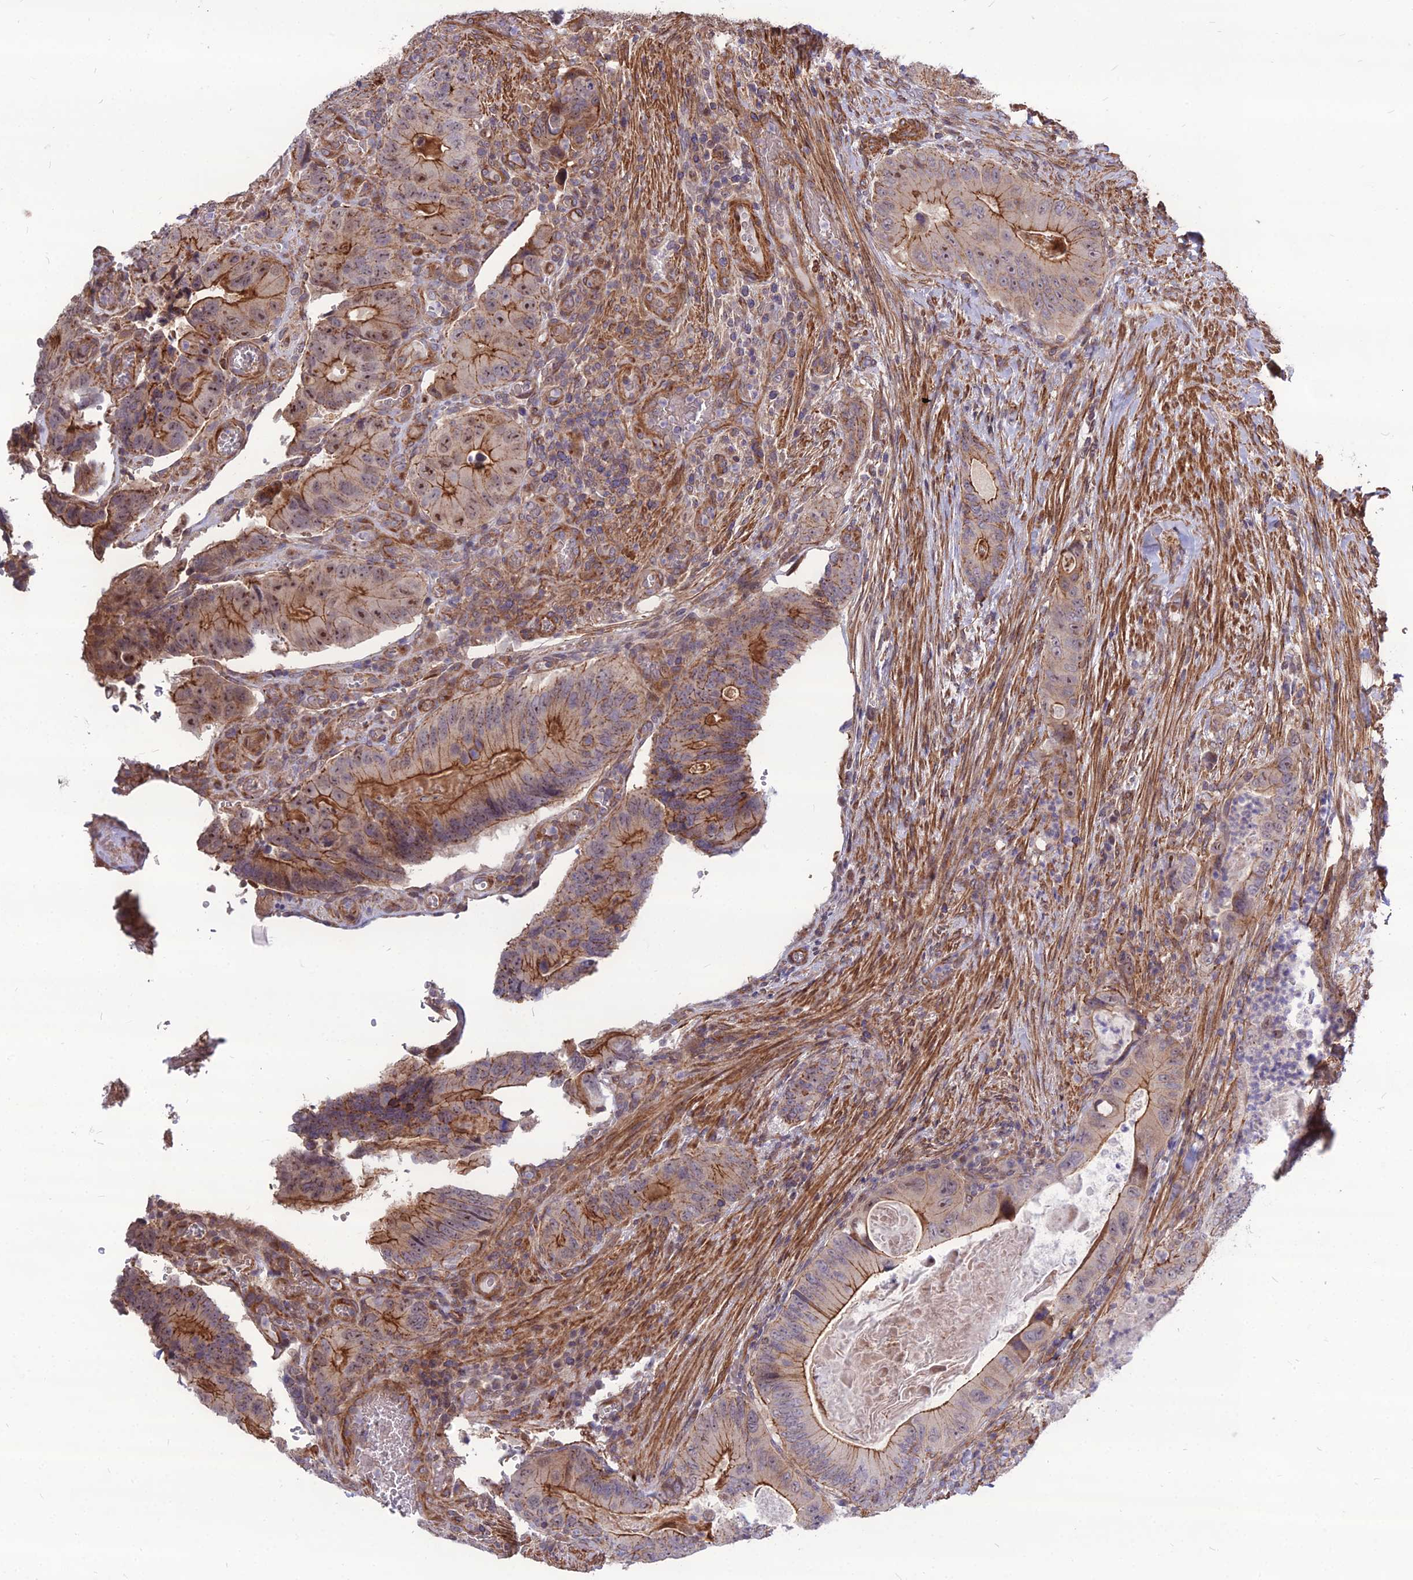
{"staining": {"intensity": "moderate", "quantity": "25%-75%", "location": "cytoplasmic/membranous"}, "tissue": "colorectal cancer", "cell_type": "Tumor cells", "image_type": "cancer", "snomed": [{"axis": "morphology", "description": "Adenocarcinoma, NOS"}, {"axis": "topography", "description": "Colon"}], "caption": "Adenocarcinoma (colorectal) was stained to show a protein in brown. There is medium levels of moderate cytoplasmic/membranous expression in approximately 25%-75% of tumor cells.", "gene": "TSPYL2", "patient": {"sex": "male", "age": 84}}